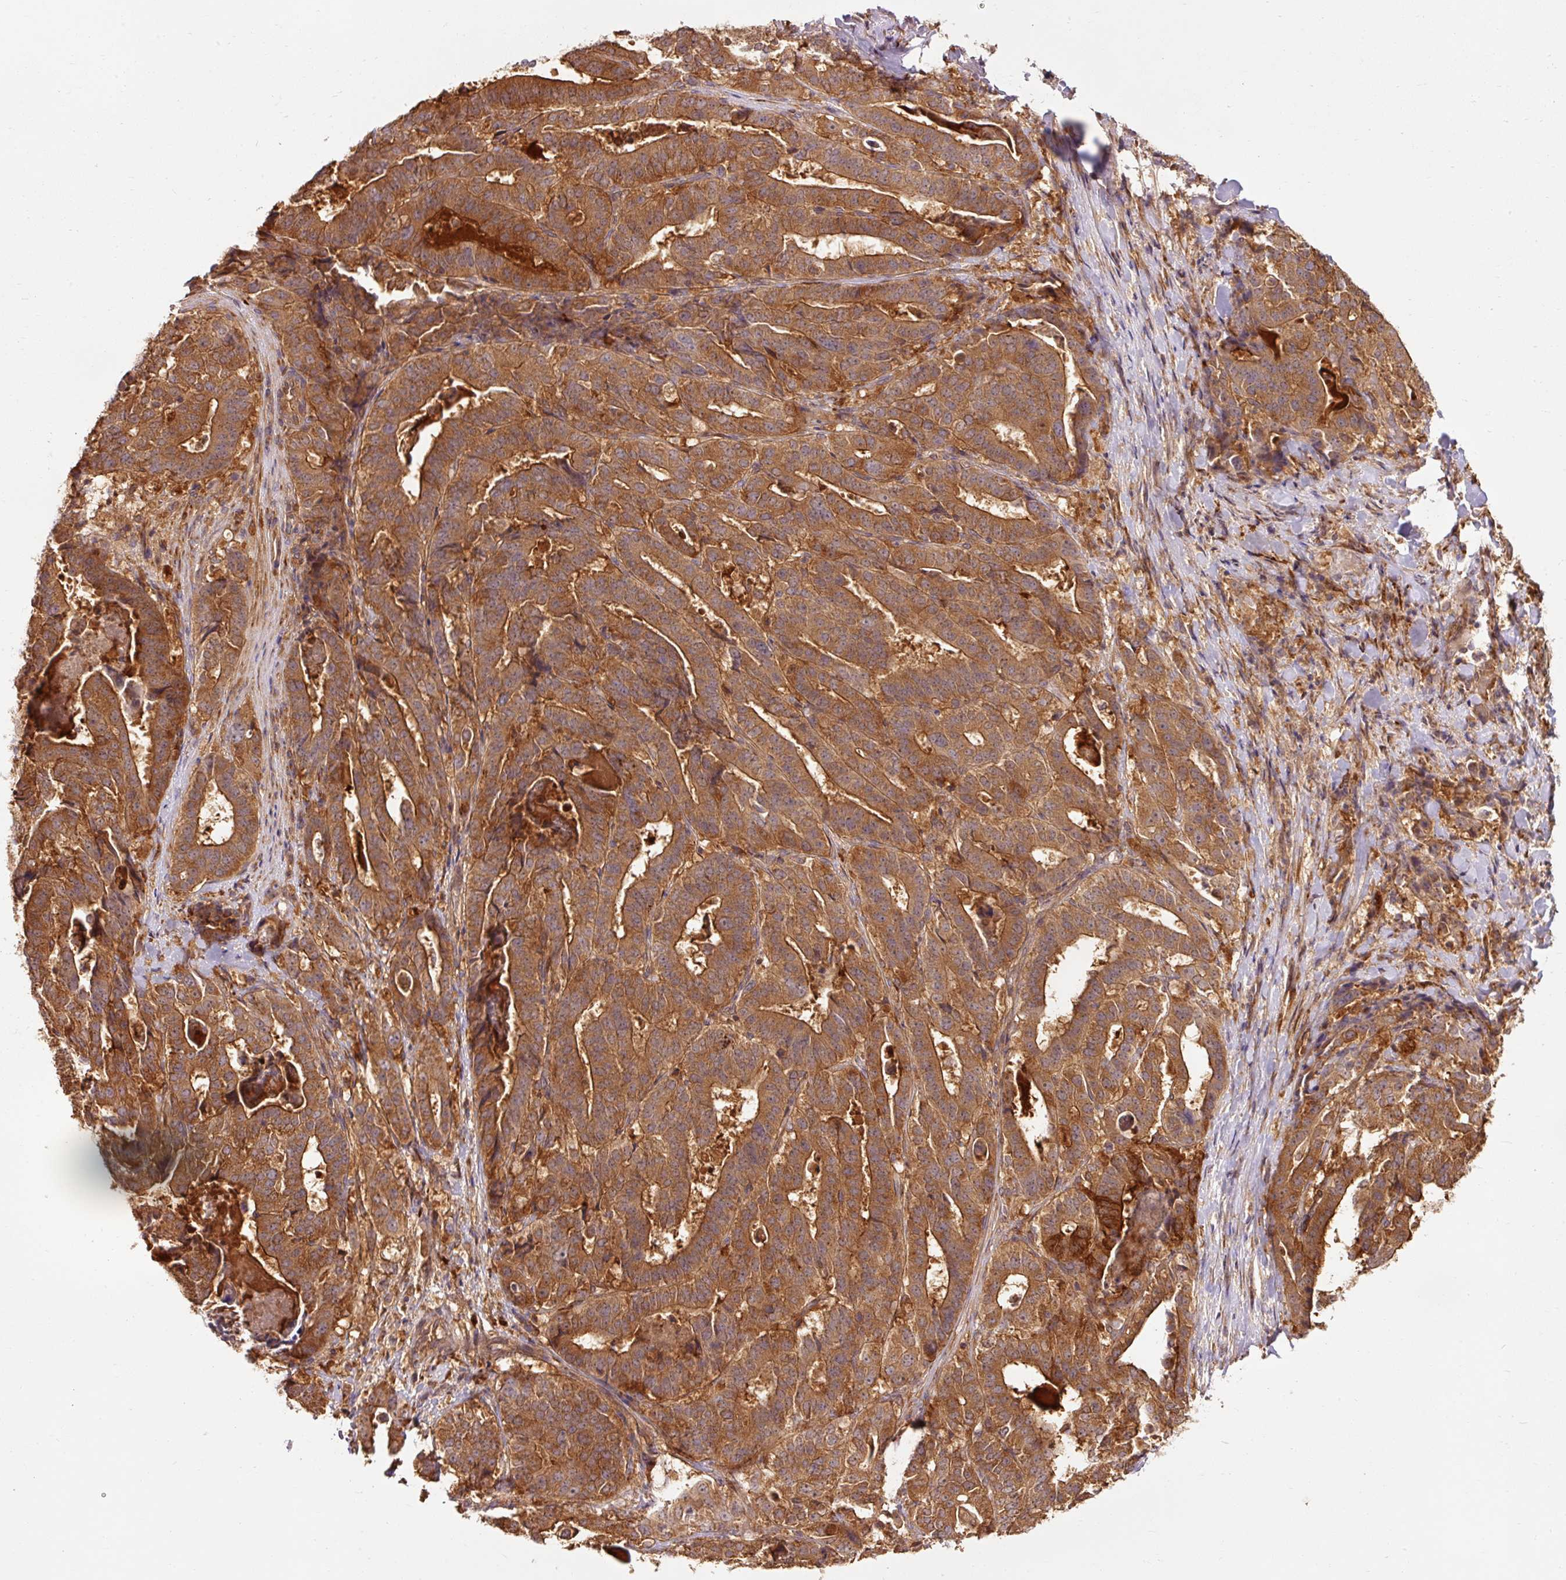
{"staining": {"intensity": "moderate", "quantity": ">75%", "location": "cytoplasmic/membranous"}, "tissue": "stomach cancer", "cell_type": "Tumor cells", "image_type": "cancer", "snomed": [{"axis": "morphology", "description": "Adenocarcinoma, NOS"}, {"axis": "topography", "description": "Stomach"}], "caption": "IHC of human stomach adenocarcinoma displays medium levels of moderate cytoplasmic/membranous staining in approximately >75% of tumor cells.", "gene": "PDAP1", "patient": {"sex": "male", "age": 48}}